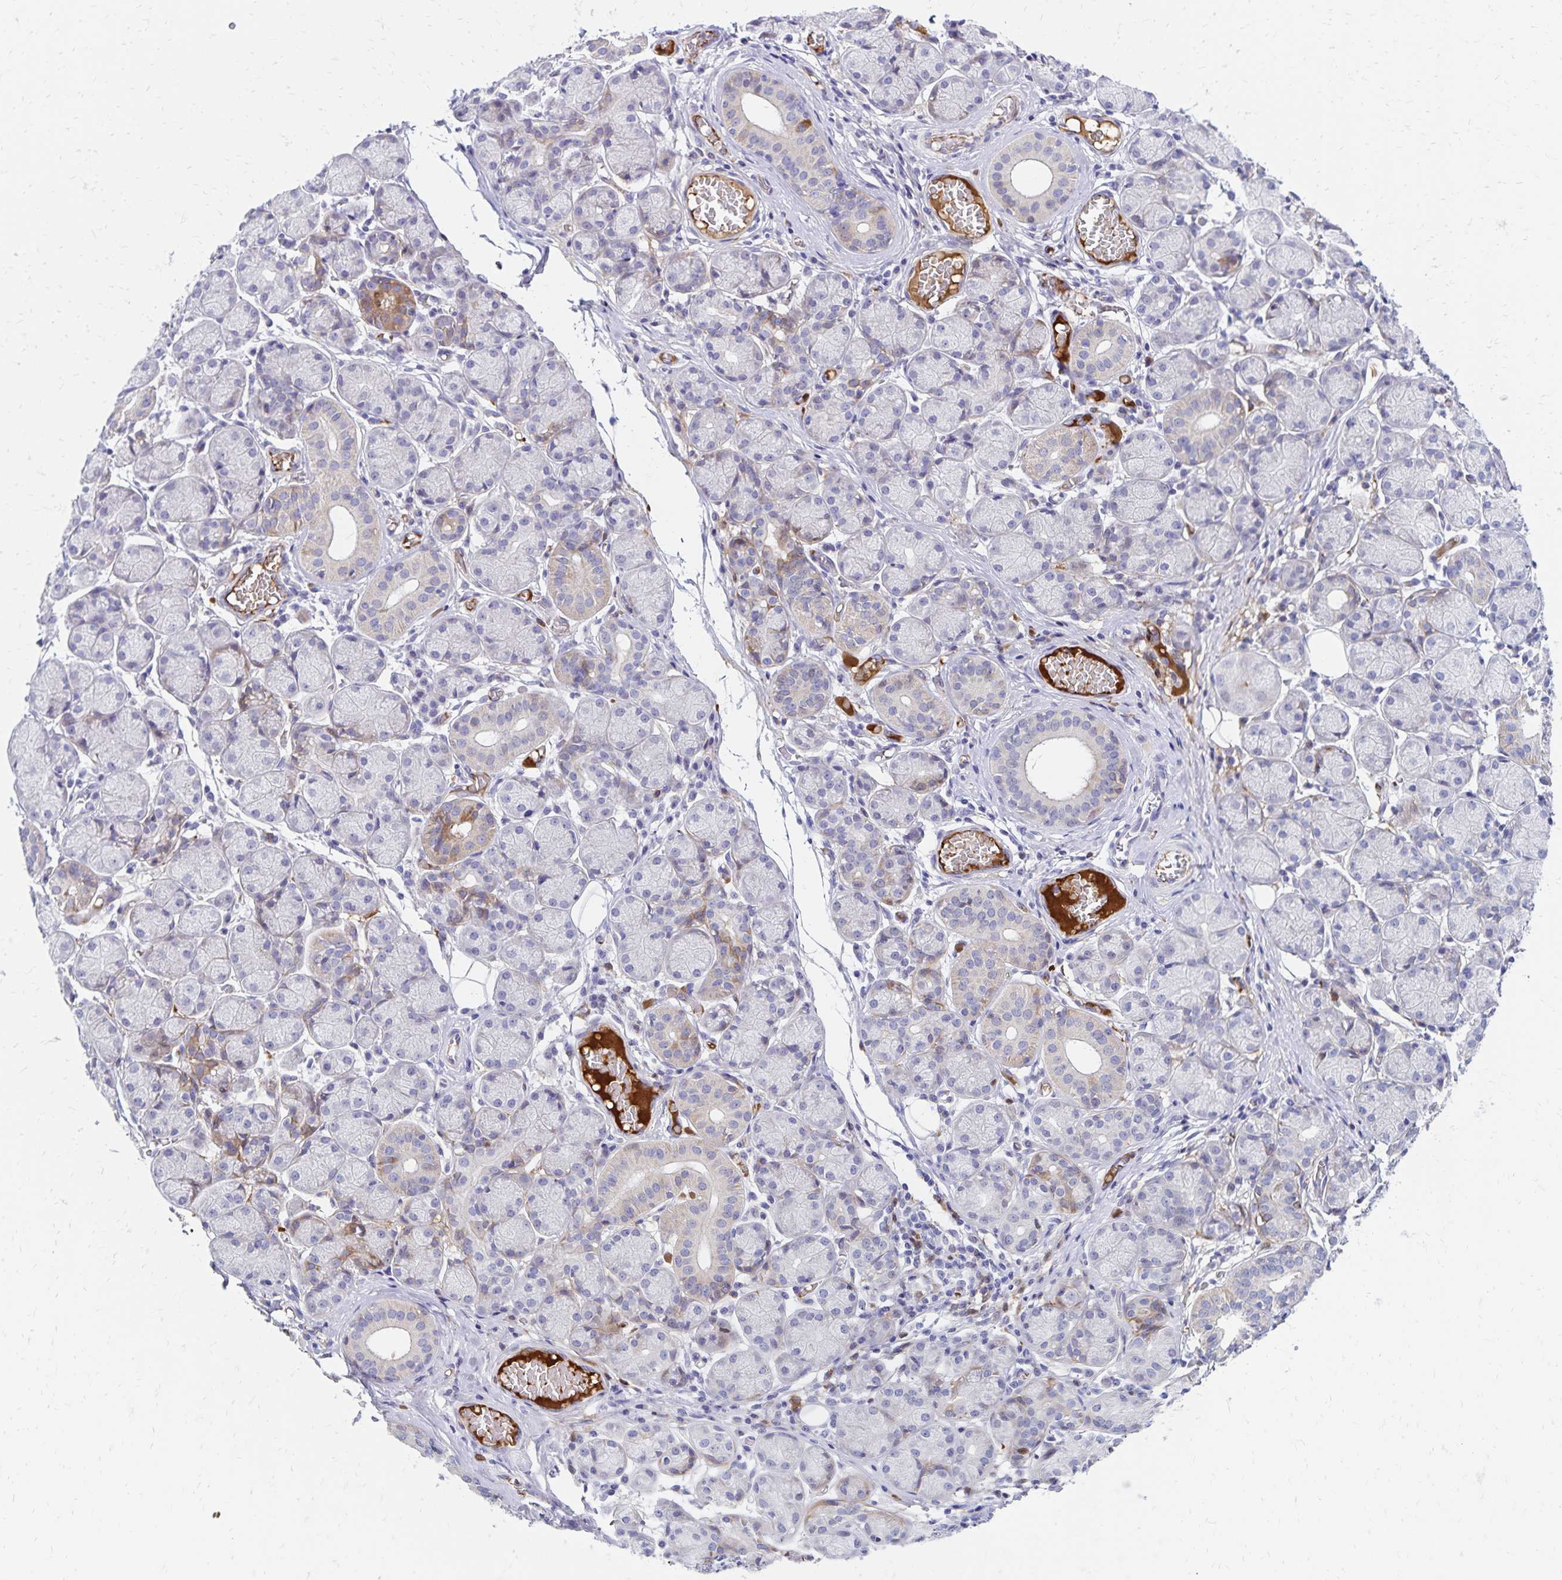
{"staining": {"intensity": "moderate", "quantity": "<25%", "location": "cytoplasmic/membranous"}, "tissue": "salivary gland", "cell_type": "Glandular cells", "image_type": "normal", "snomed": [{"axis": "morphology", "description": "Normal tissue, NOS"}, {"axis": "topography", "description": "Salivary gland"}], "caption": "Protein analysis of unremarkable salivary gland shows moderate cytoplasmic/membranous staining in about <25% of glandular cells.", "gene": "NECAP1", "patient": {"sex": "female", "age": 24}}